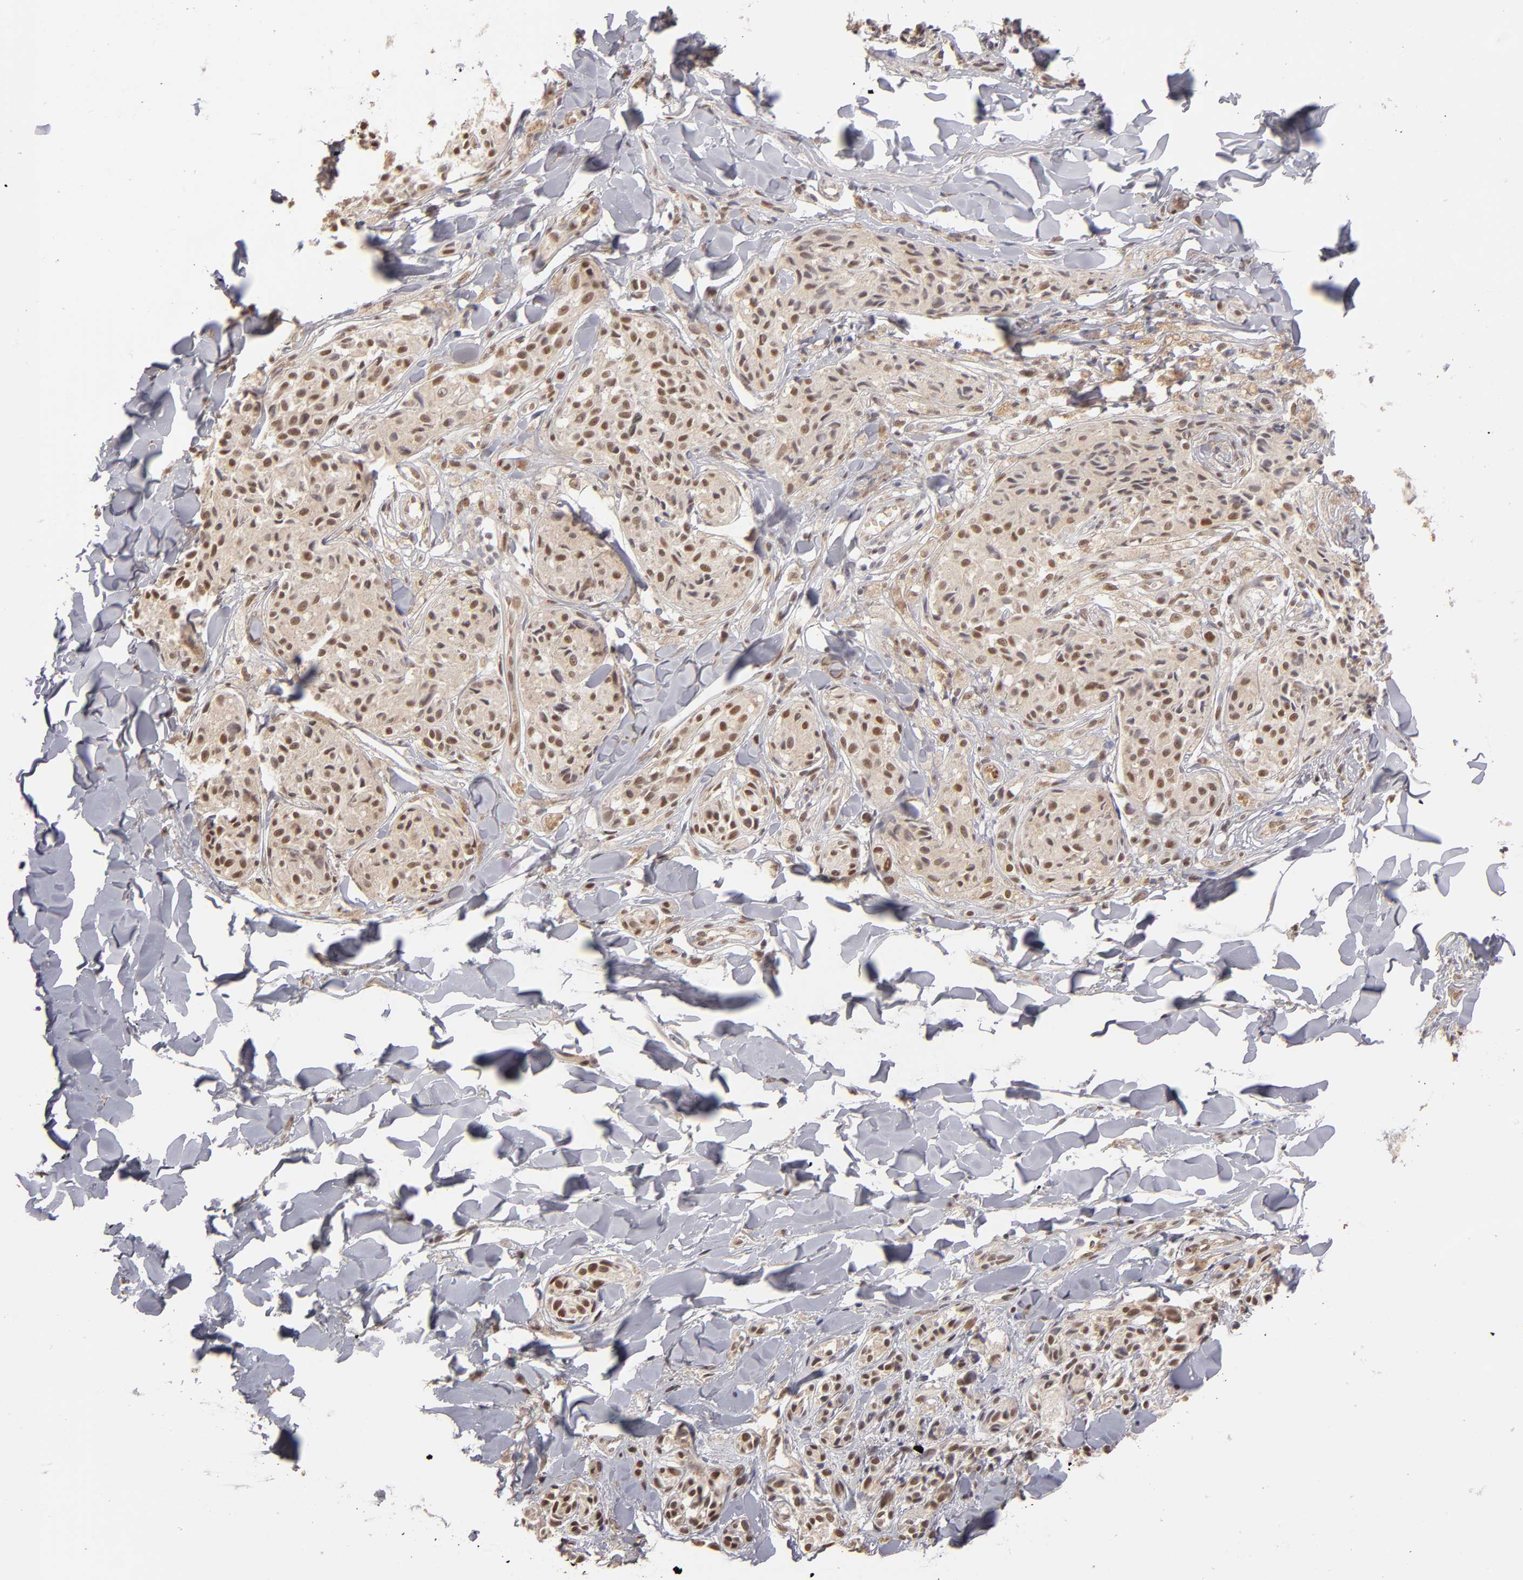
{"staining": {"intensity": "moderate", "quantity": ">75%", "location": "cytoplasmic/membranous,nuclear"}, "tissue": "melanoma", "cell_type": "Tumor cells", "image_type": "cancer", "snomed": [{"axis": "morphology", "description": "Malignant melanoma, Metastatic site"}, {"axis": "topography", "description": "Skin"}], "caption": "Malignant melanoma (metastatic site) was stained to show a protein in brown. There is medium levels of moderate cytoplasmic/membranous and nuclear positivity in approximately >75% of tumor cells. The staining is performed using DAB brown chromogen to label protein expression. The nuclei are counter-stained blue using hematoxylin.", "gene": "NFE2", "patient": {"sex": "female", "age": 66}}